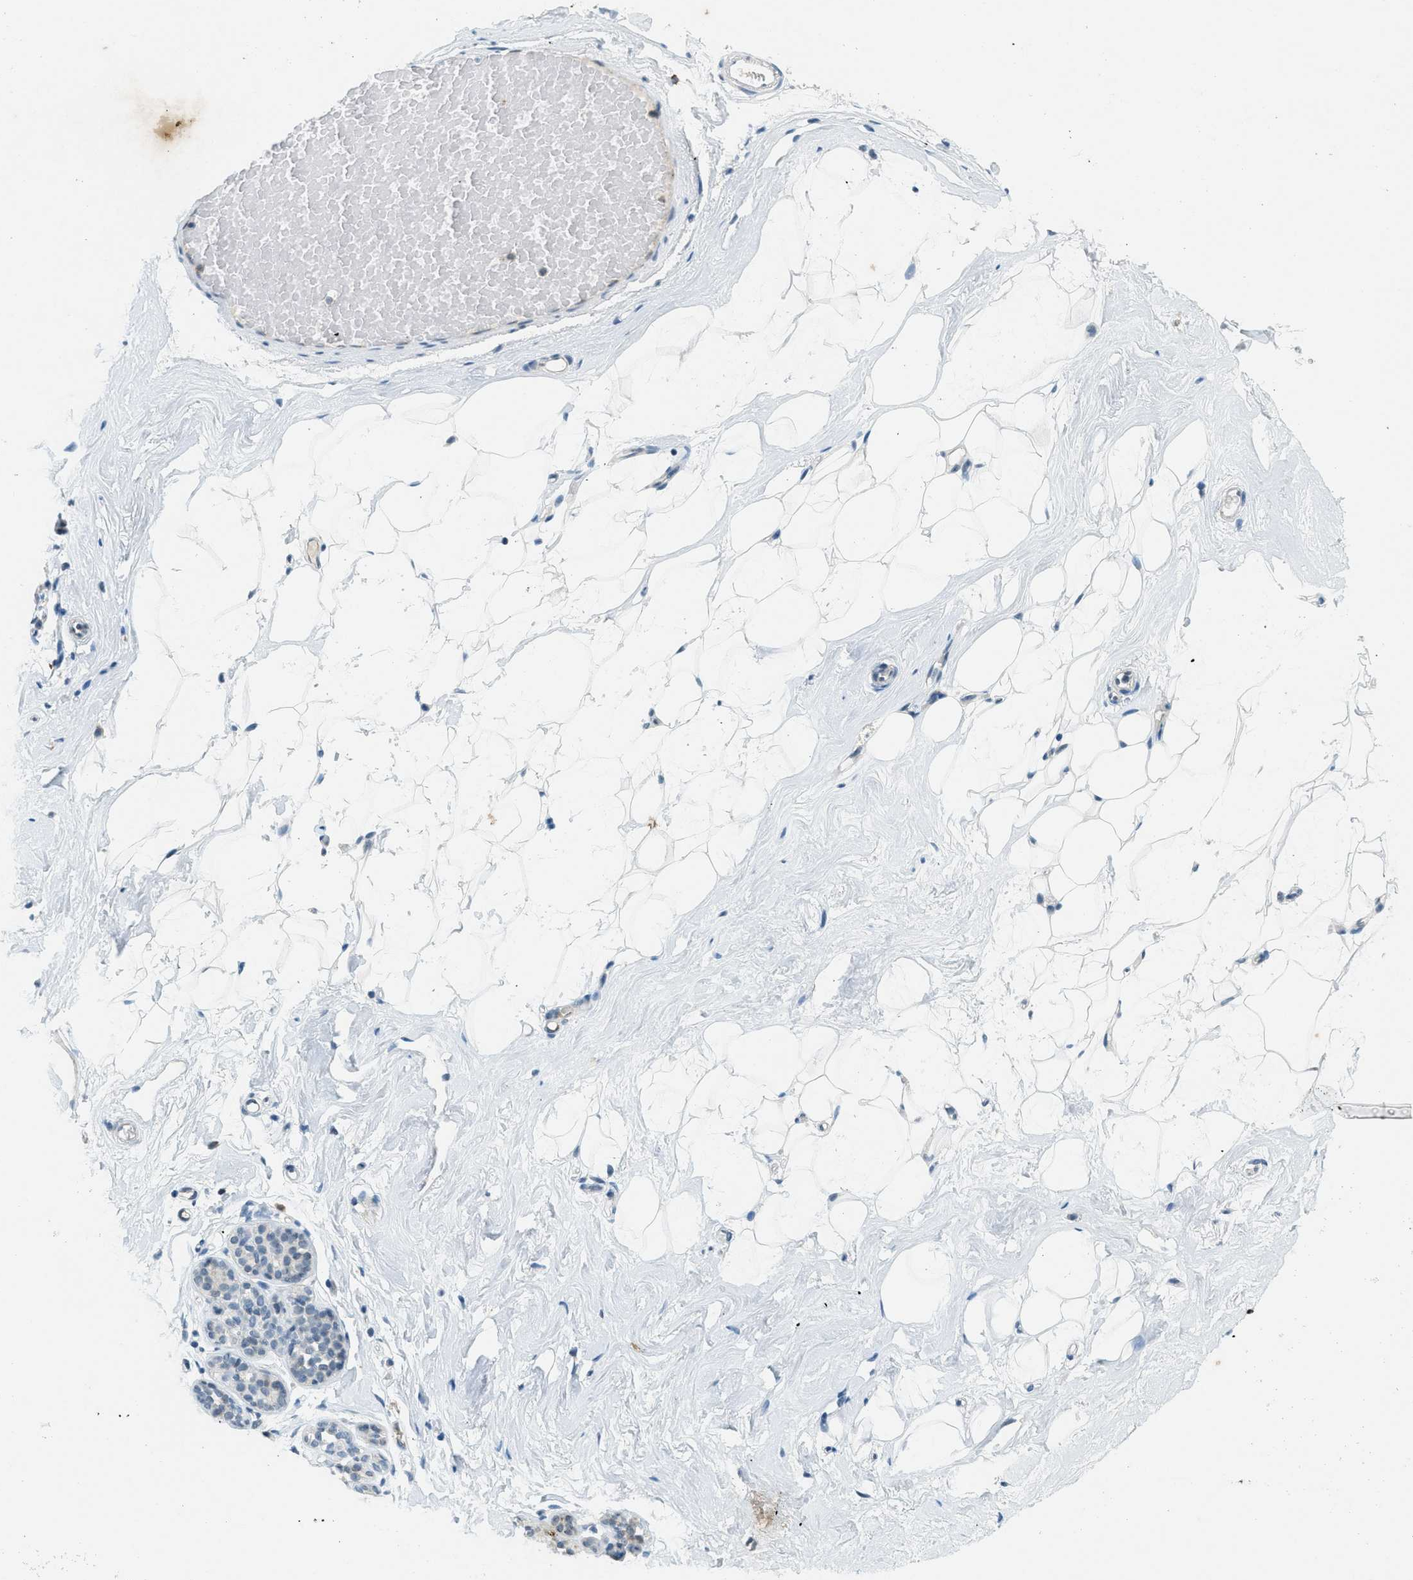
{"staining": {"intensity": "negative", "quantity": "none", "location": "none"}, "tissue": "breast", "cell_type": "Adipocytes", "image_type": "normal", "snomed": [{"axis": "morphology", "description": "Normal tissue, NOS"}, {"axis": "topography", "description": "Breast"}], "caption": "The photomicrograph displays no significant positivity in adipocytes of breast.", "gene": "FYN", "patient": {"sex": "female", "age": 75}}